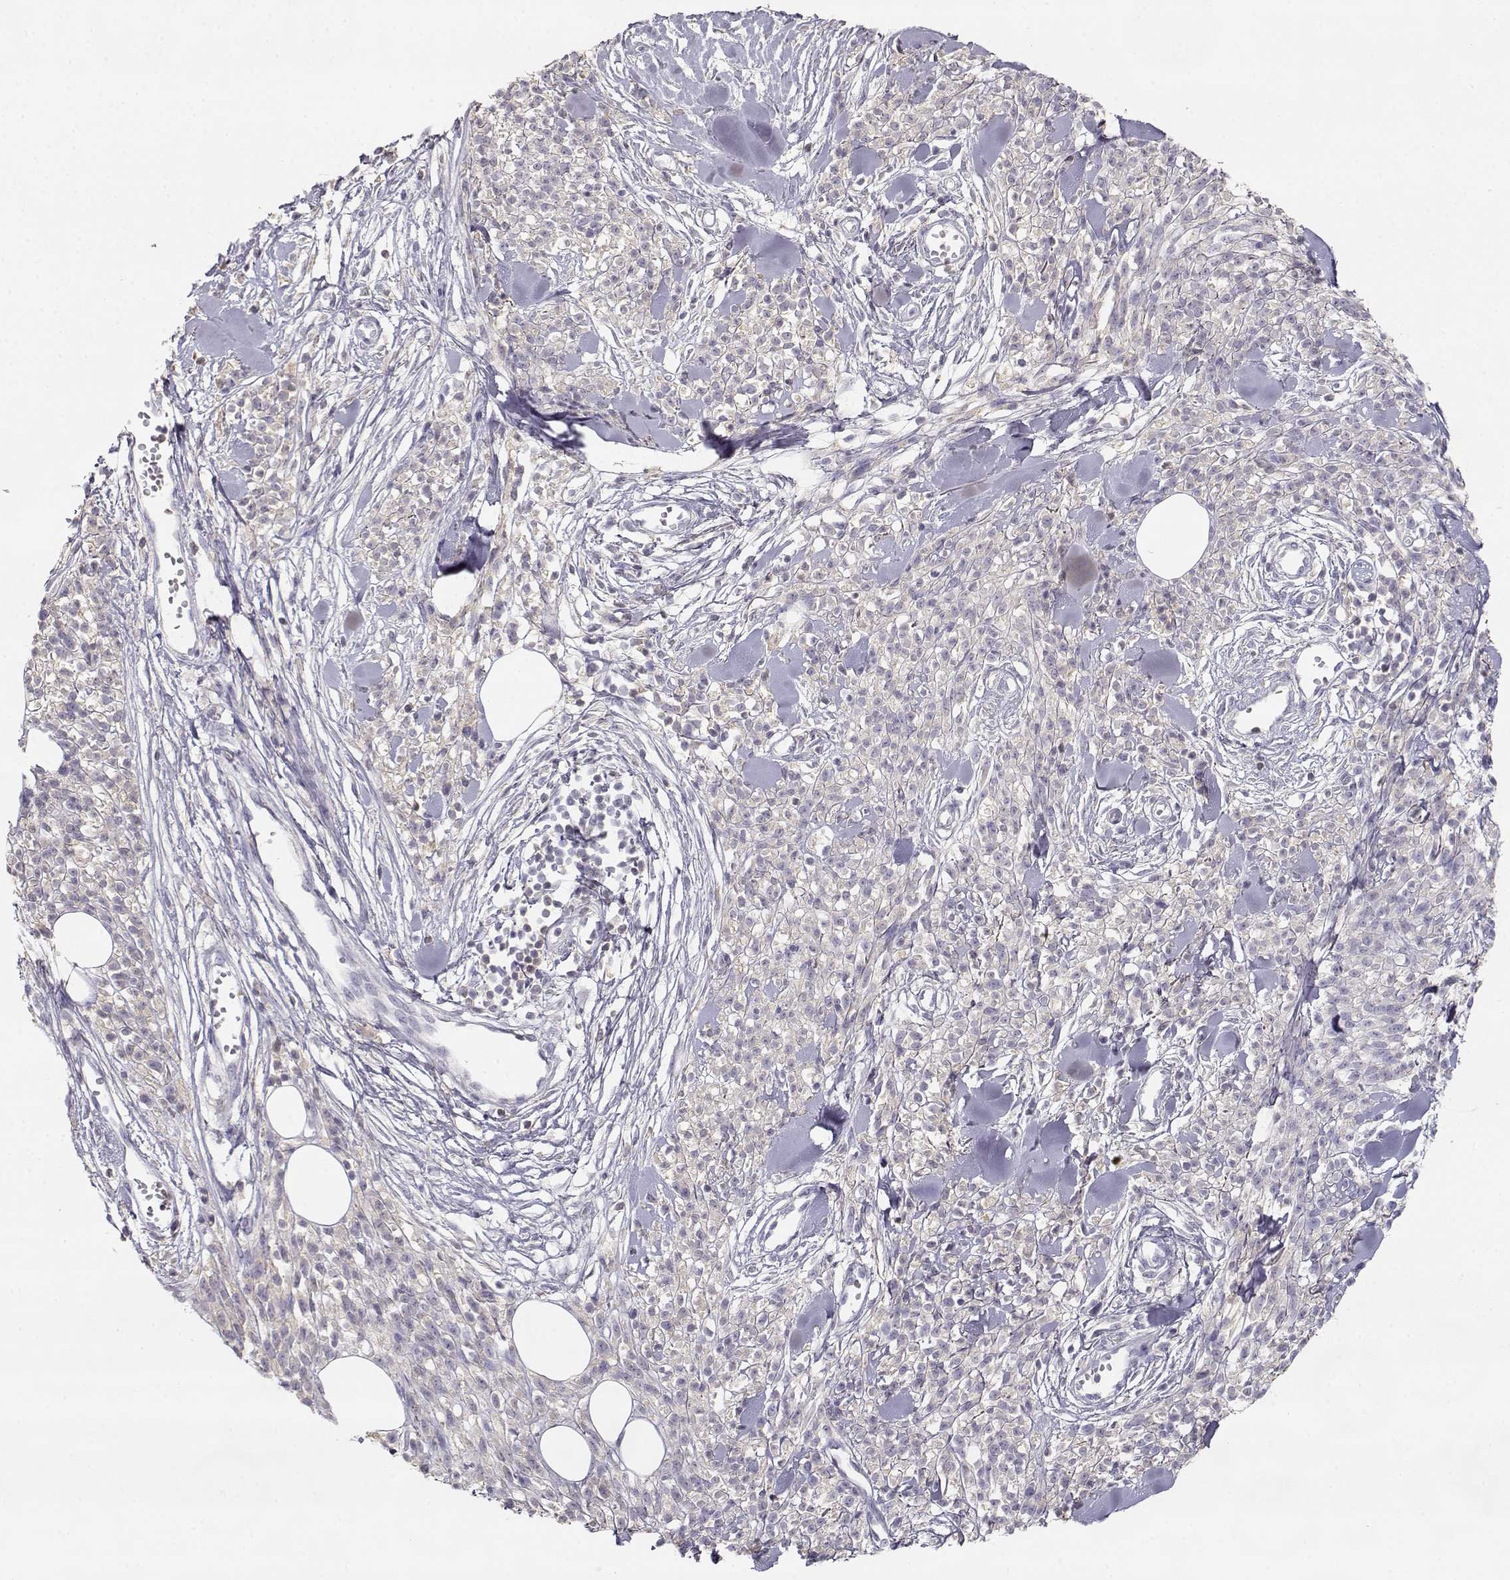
{"staining": {"intensity": "weak", "quantity": ">75%", "location": "cytoplasmic/membranous"}, "tissue": "melanoma", "cell_type": "Tumor cells", "image_type": "cancer", "snomed": [{"axis": "morphology", "description": "Malignant melanoma, NOS"}, {"axis": "topography", "description": "Skin"}, {"axis": "topography", "description": "Skin of trunk"}], "caption": "Weak cytoplasmic/membranous positivity is appreciated in about >75% of tumor cells in melanoma. Nuclei are stained in blue.", "gene": "SLCO6A1", "patient": {"sex": "male", "age": 74}}